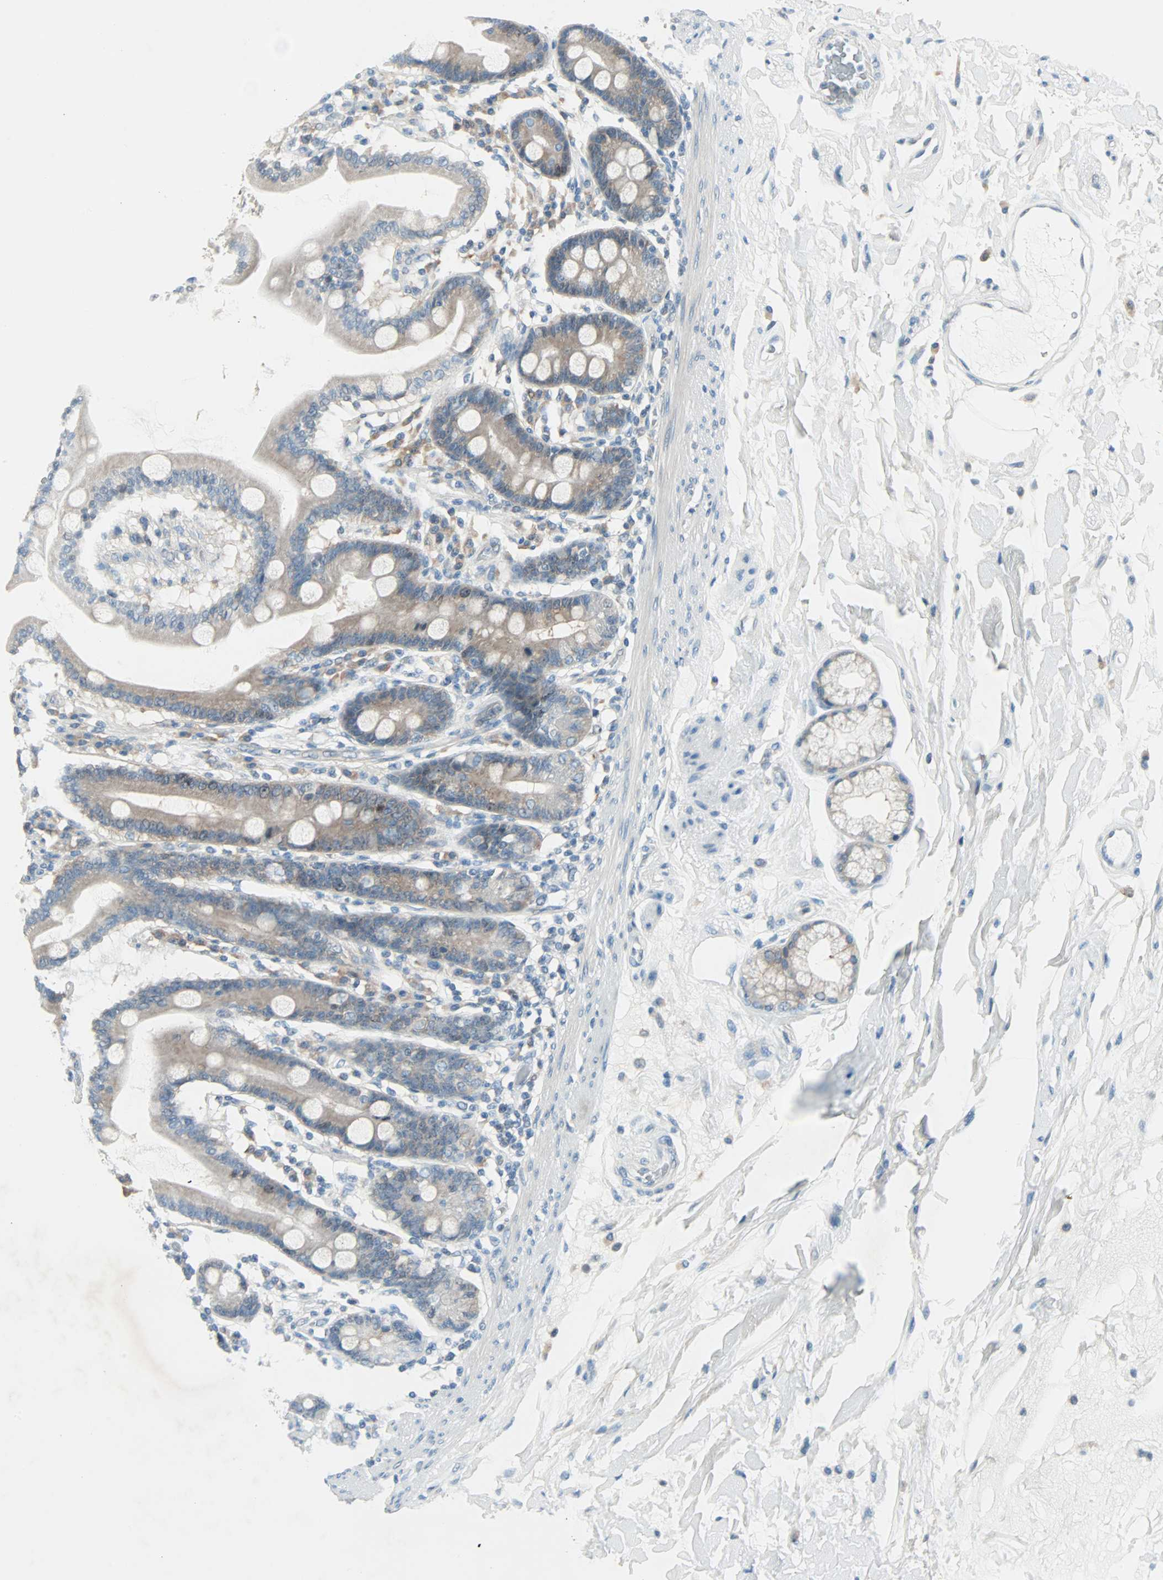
{"staining": {"intensity": "weak", "quantity": "25%-75%", "location": "cytoplasmic/membranous"}, "tissue": "duodenum", "cell_type": "Glandular cells", "image_type": "normal", "snomed": [{"axis": "morphology", "description": "Normal tissue, NOS"}, {"axis": "topography", "description": "Duodenum"}], "caption": "Brown immunohistochemical staining in benign human duodenum reveals weak cytoplasmic/membranous positivity in approximately 25%-75% of glandular cells. (DAB IHC, brown staining for protein, blue staining for nuclei).", "gene": "SMIM8", "patient": {"sex": "female", "age": 64}}